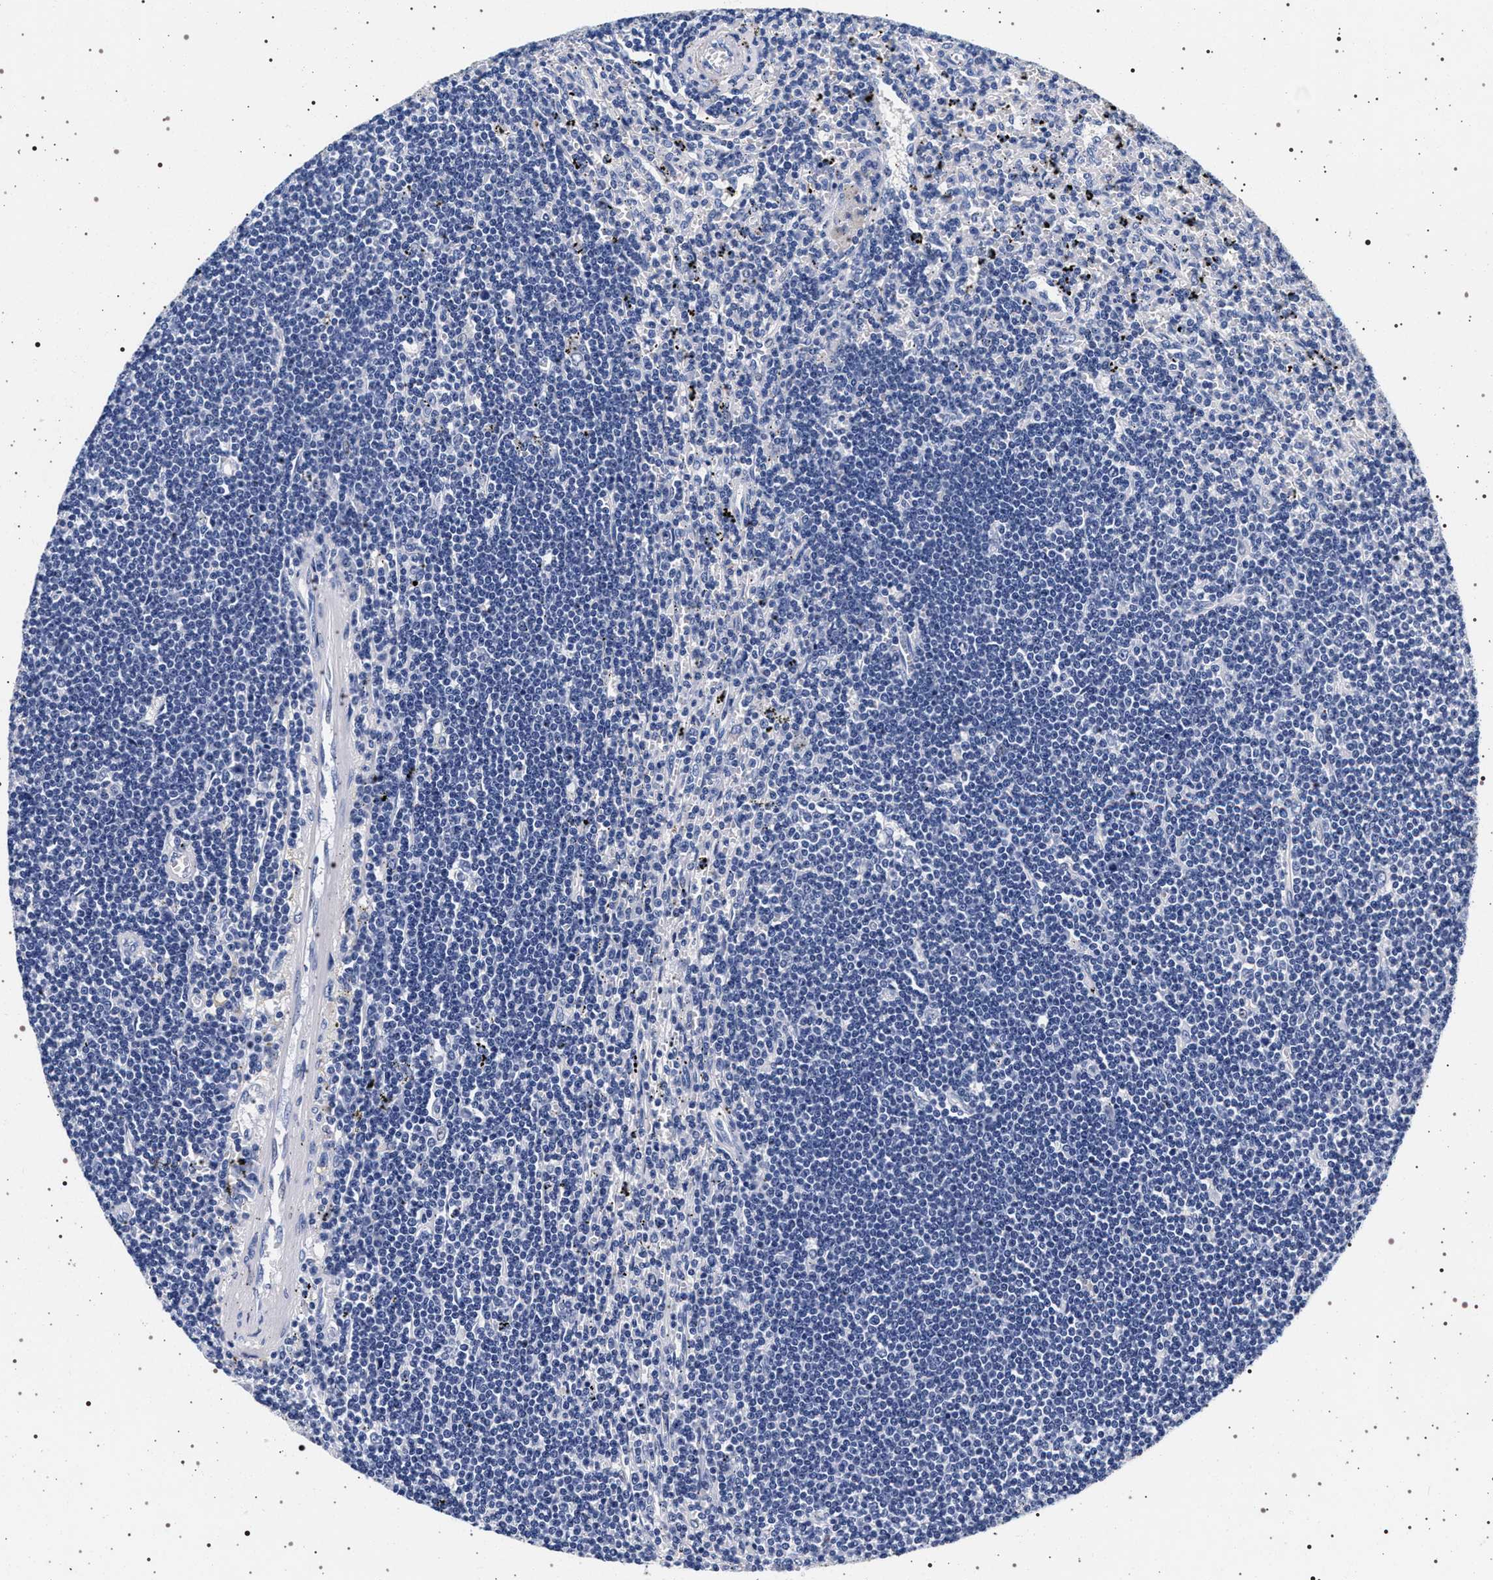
{"staining": {"intensity": "negative", "quantity": "none", "location": "none"}, "tissue": "lymphoma", "cell_type": "Tumor cells", "image_type": "cancer", "snomed": [{"axis": "morphology", "description": "Malignant lymphoma, non-Hodgkin's type, Low grade"}, {"axis": "topography", "description": "Spleen"}], "caption": "A high-resolution image shows immunohistochemistry (IHC) staining of lymphoma, which reveals no significant expression in tumor cells.", "gene": "SYN1", "patient": {"sex": "male", "age": 76}}